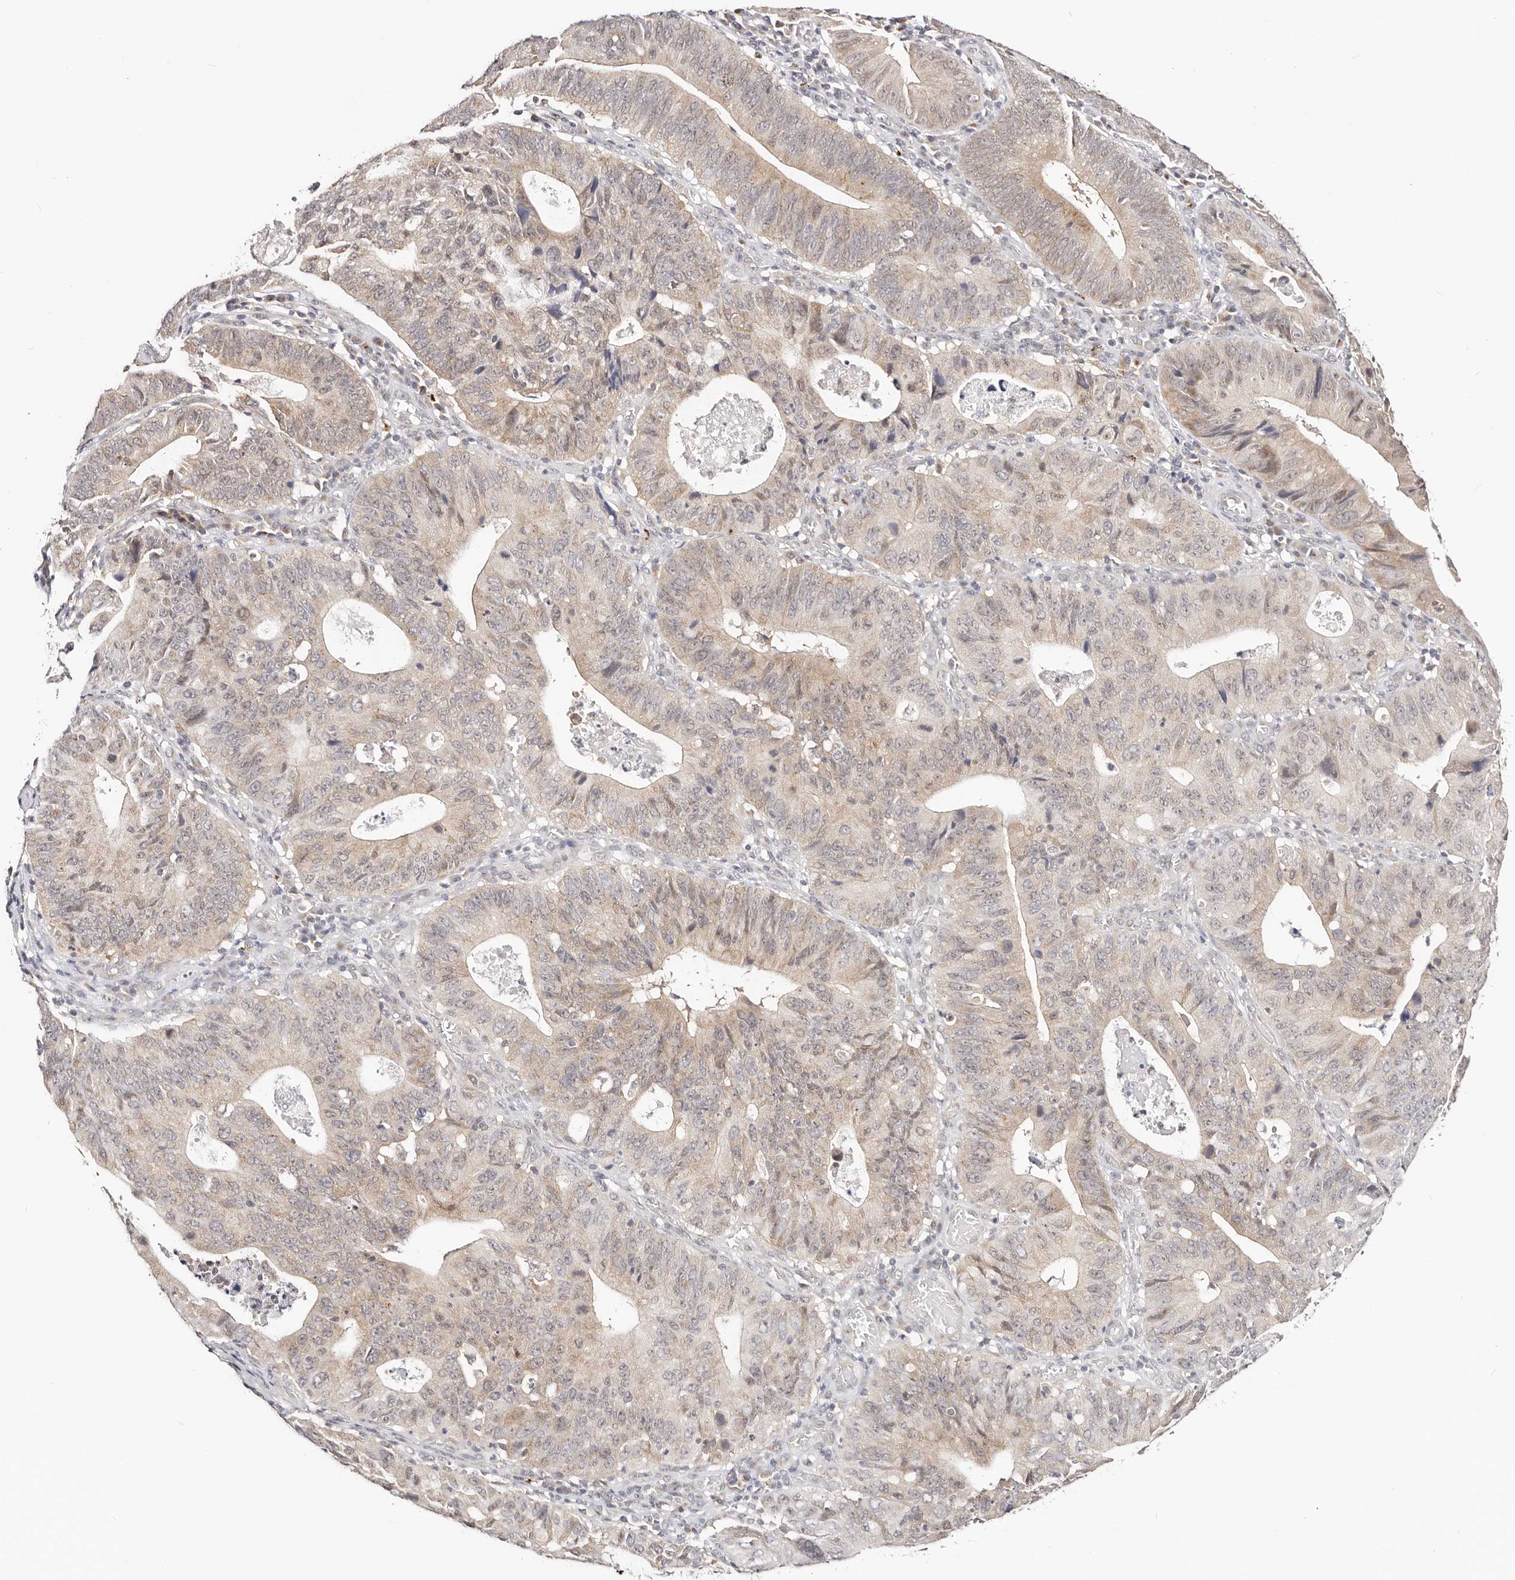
{"staining": {"intensity": "weak", "quantity": ">75%", "location": "cytoplasmic/membranous,nuclear"}, "tissue": "stomach cancer", "cell_type": "Tumor cells", "image_type": "cancer", "snomed": [{"axis": "morphology", "description": "Adenocarcinoma, NOS"}, {"axis": "topography", "description": "Stomach"}], "caption": "Protein expression analysis of human stomach adenocarcinoma reveals weak cytoplasmic/membranous and nuclear expression in approximately >75% of tumor cells.", "gene": "VIPAS39", "patient": {"sex": "male", "age": 59}}